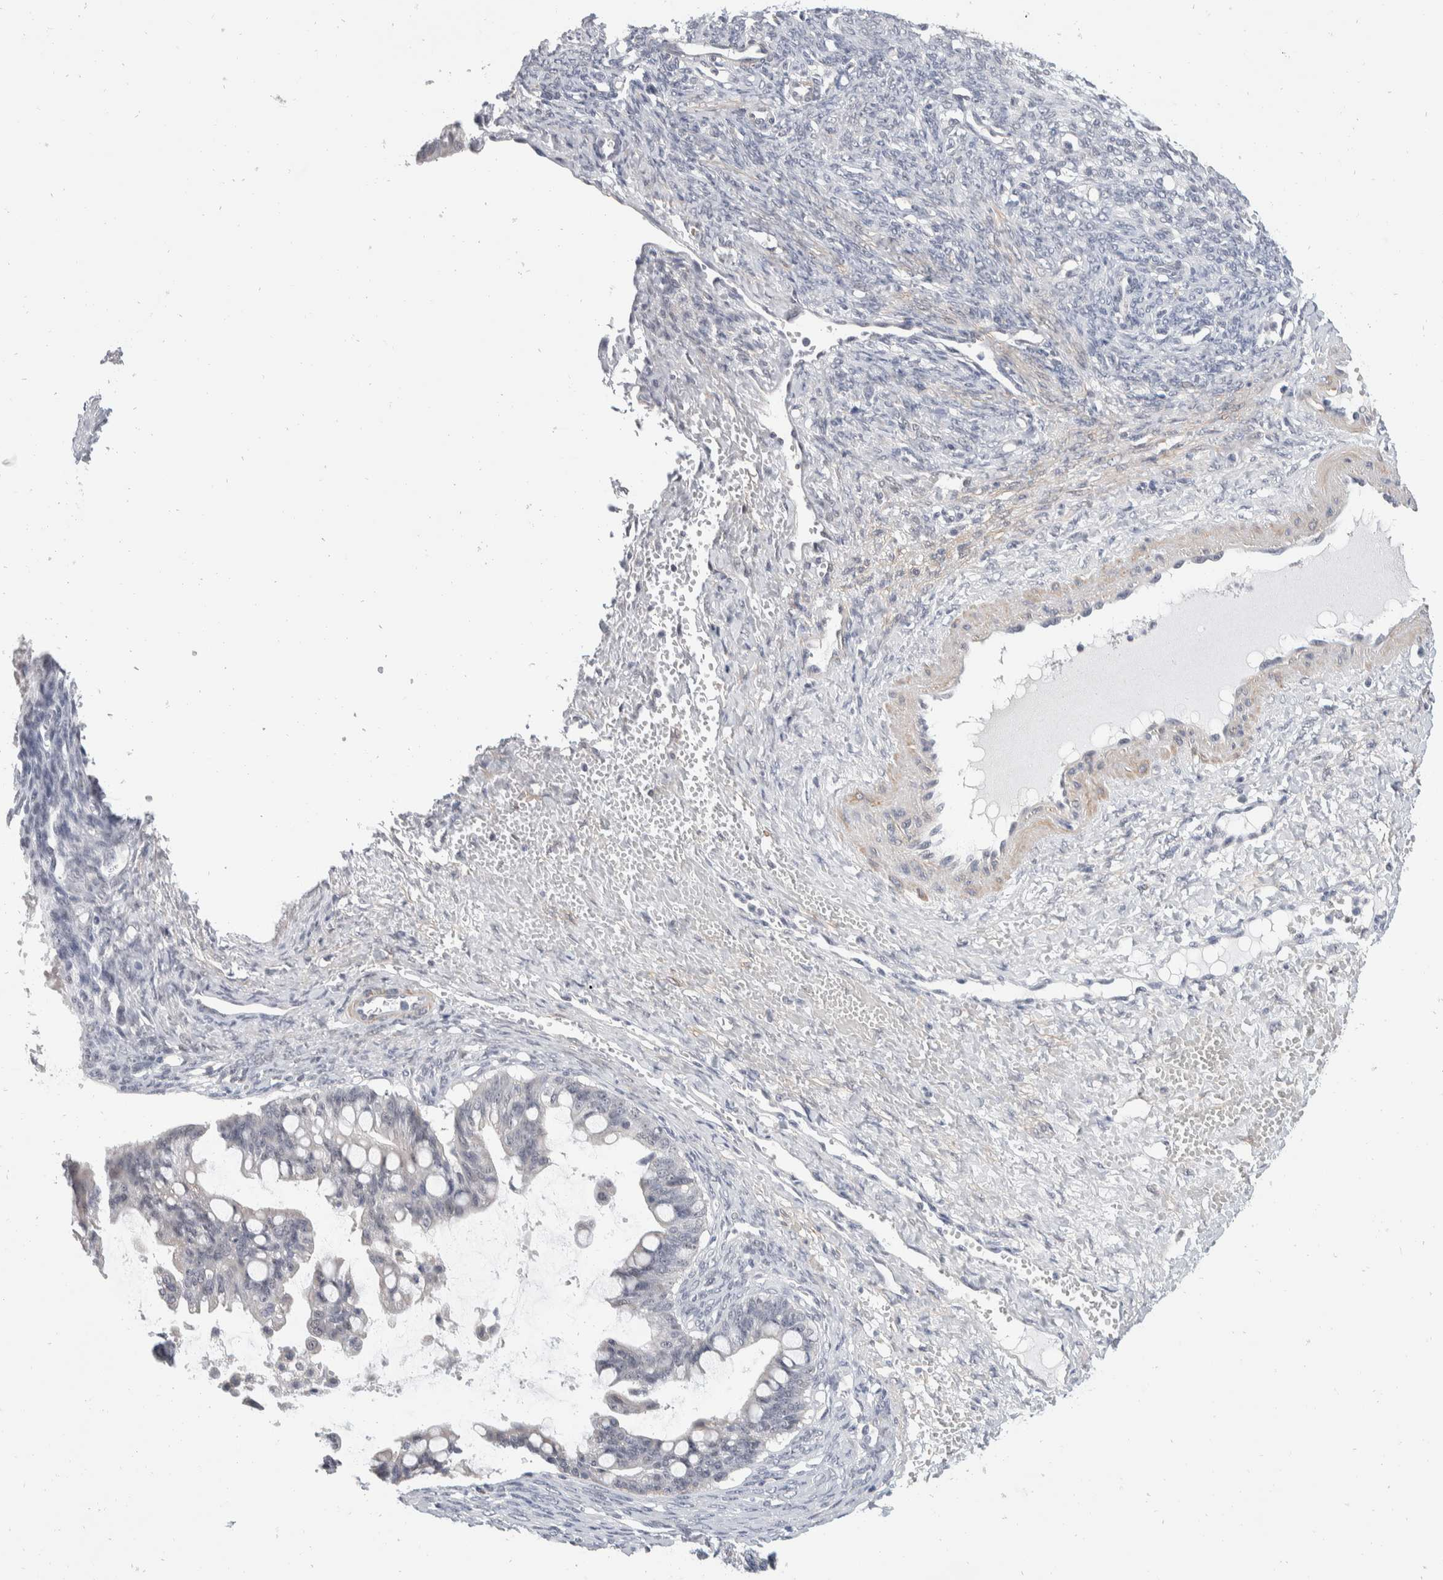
{"staining": {"intensity": "negative", "quantity": "none", "location": "none"}, "tissue": "ovarian cancer", "cell_type": "Tumor cells", "image_type": "cancer", "snomed": [{"axis": "morphology", "description": "Cystadenocarcinoma, mucinous, NOS"}, {"axis": "topography", "description": "Ovary"}], "caption": "Immunohistochemistry (IHC) image of neoplastic tissue: ovarian cancer (mucinous cystadenocarcinoma) stained with DAB (3,3'-diaminobenzidine) exhibits no significant protein staining in tumor cells.", "gene": "CATSPERD", "patient": {"sex": "female", "age": 73}}